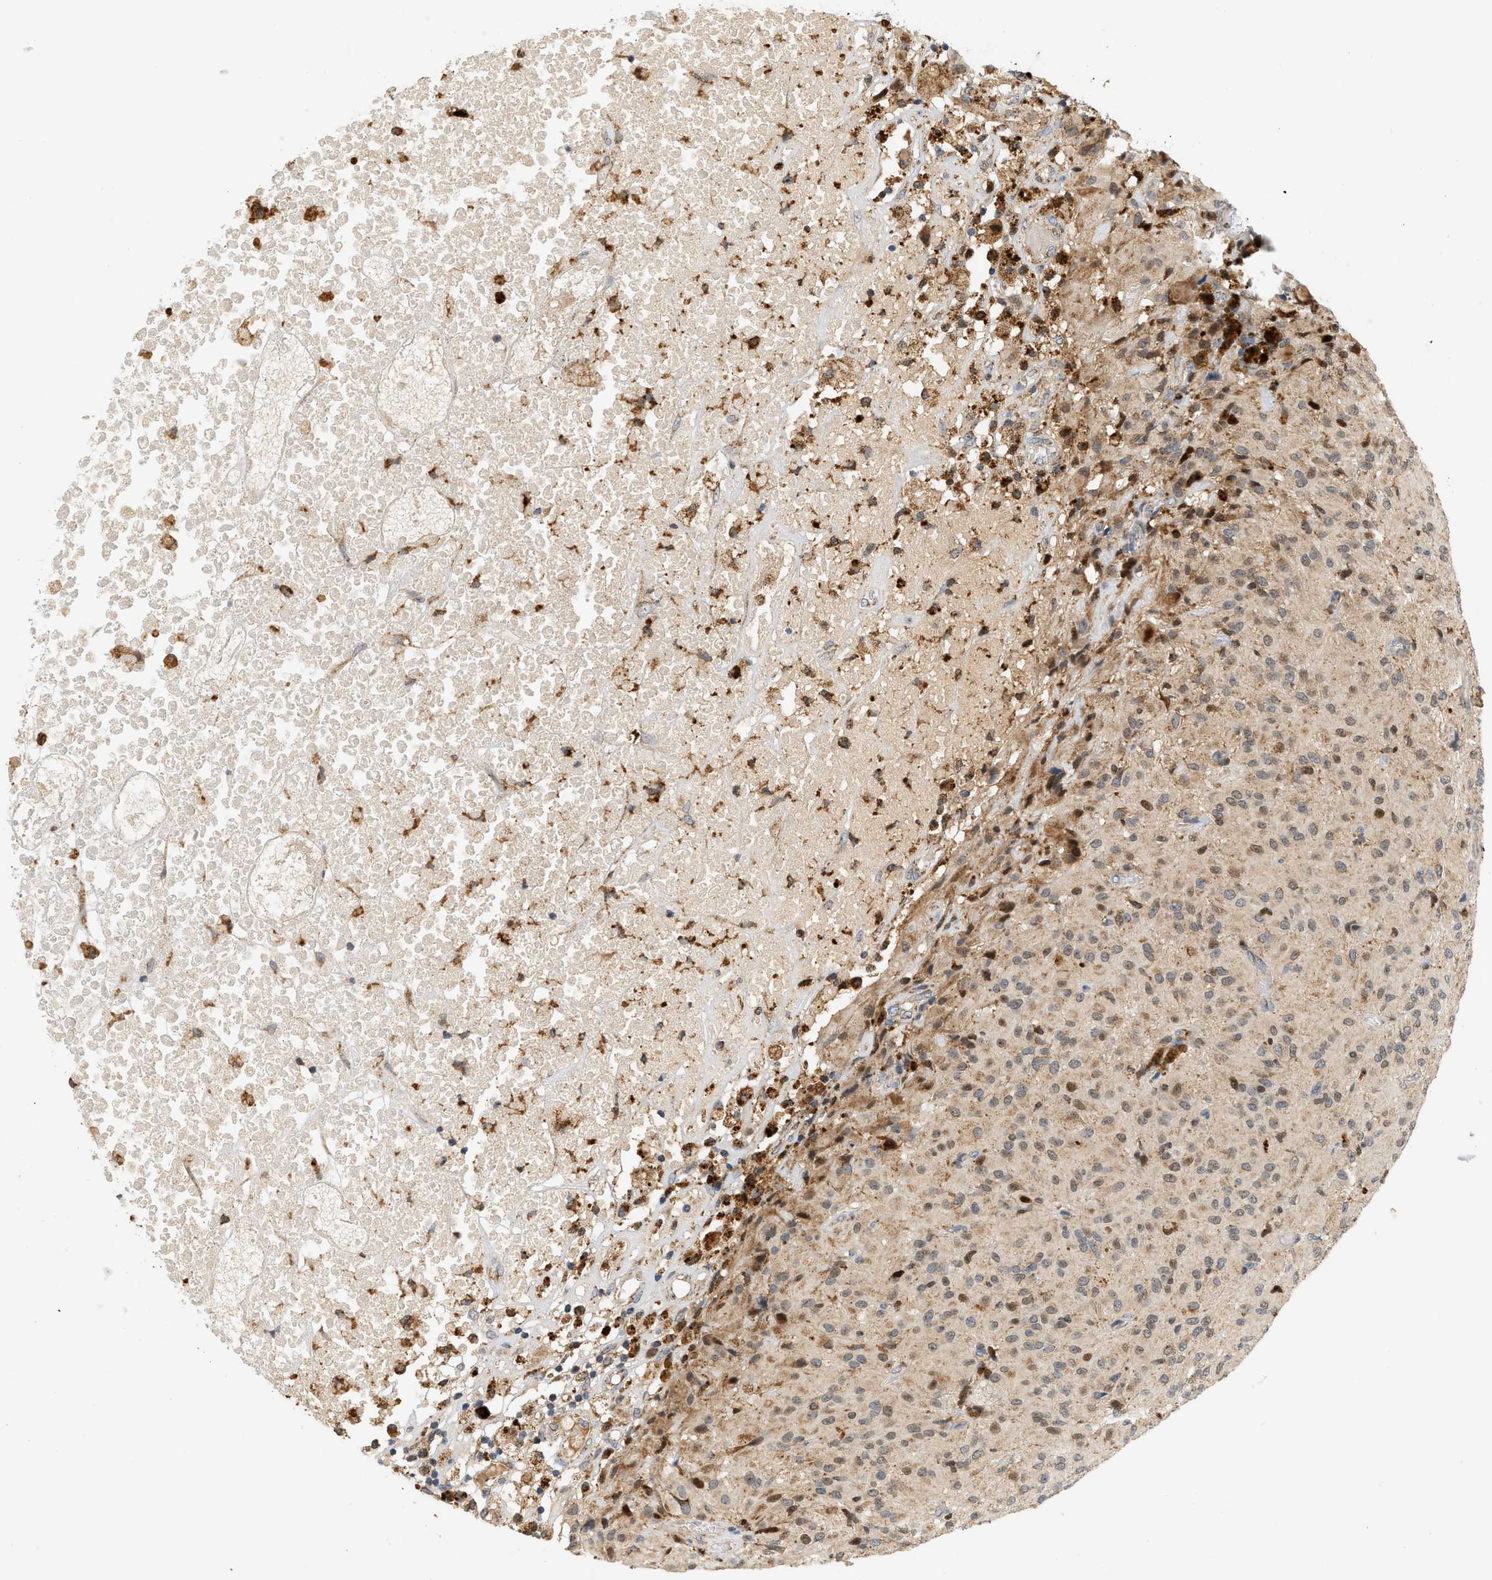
{"staining": {"intensity": "weak", "quantity": "25%-75%", "location": "cytoplasmic/membranous,nuclear"}, "tissue": "glioma", "cell_type": "Tumor cells", "image_type": "cancer", "snomed": [{"axis": "morphology", "description": "Glioma, malignant, High grade"}, {"axis": "topography", "description": "Brain"}], "caption": "This is a photomicrograph of IHC staining of malignant high-grade glioma, which shows weak expression in the cytoplasmic/membranous and nuclear of tumor cells.", "gene": "MCU", "patient": {"sex": "female", "age": 59}}